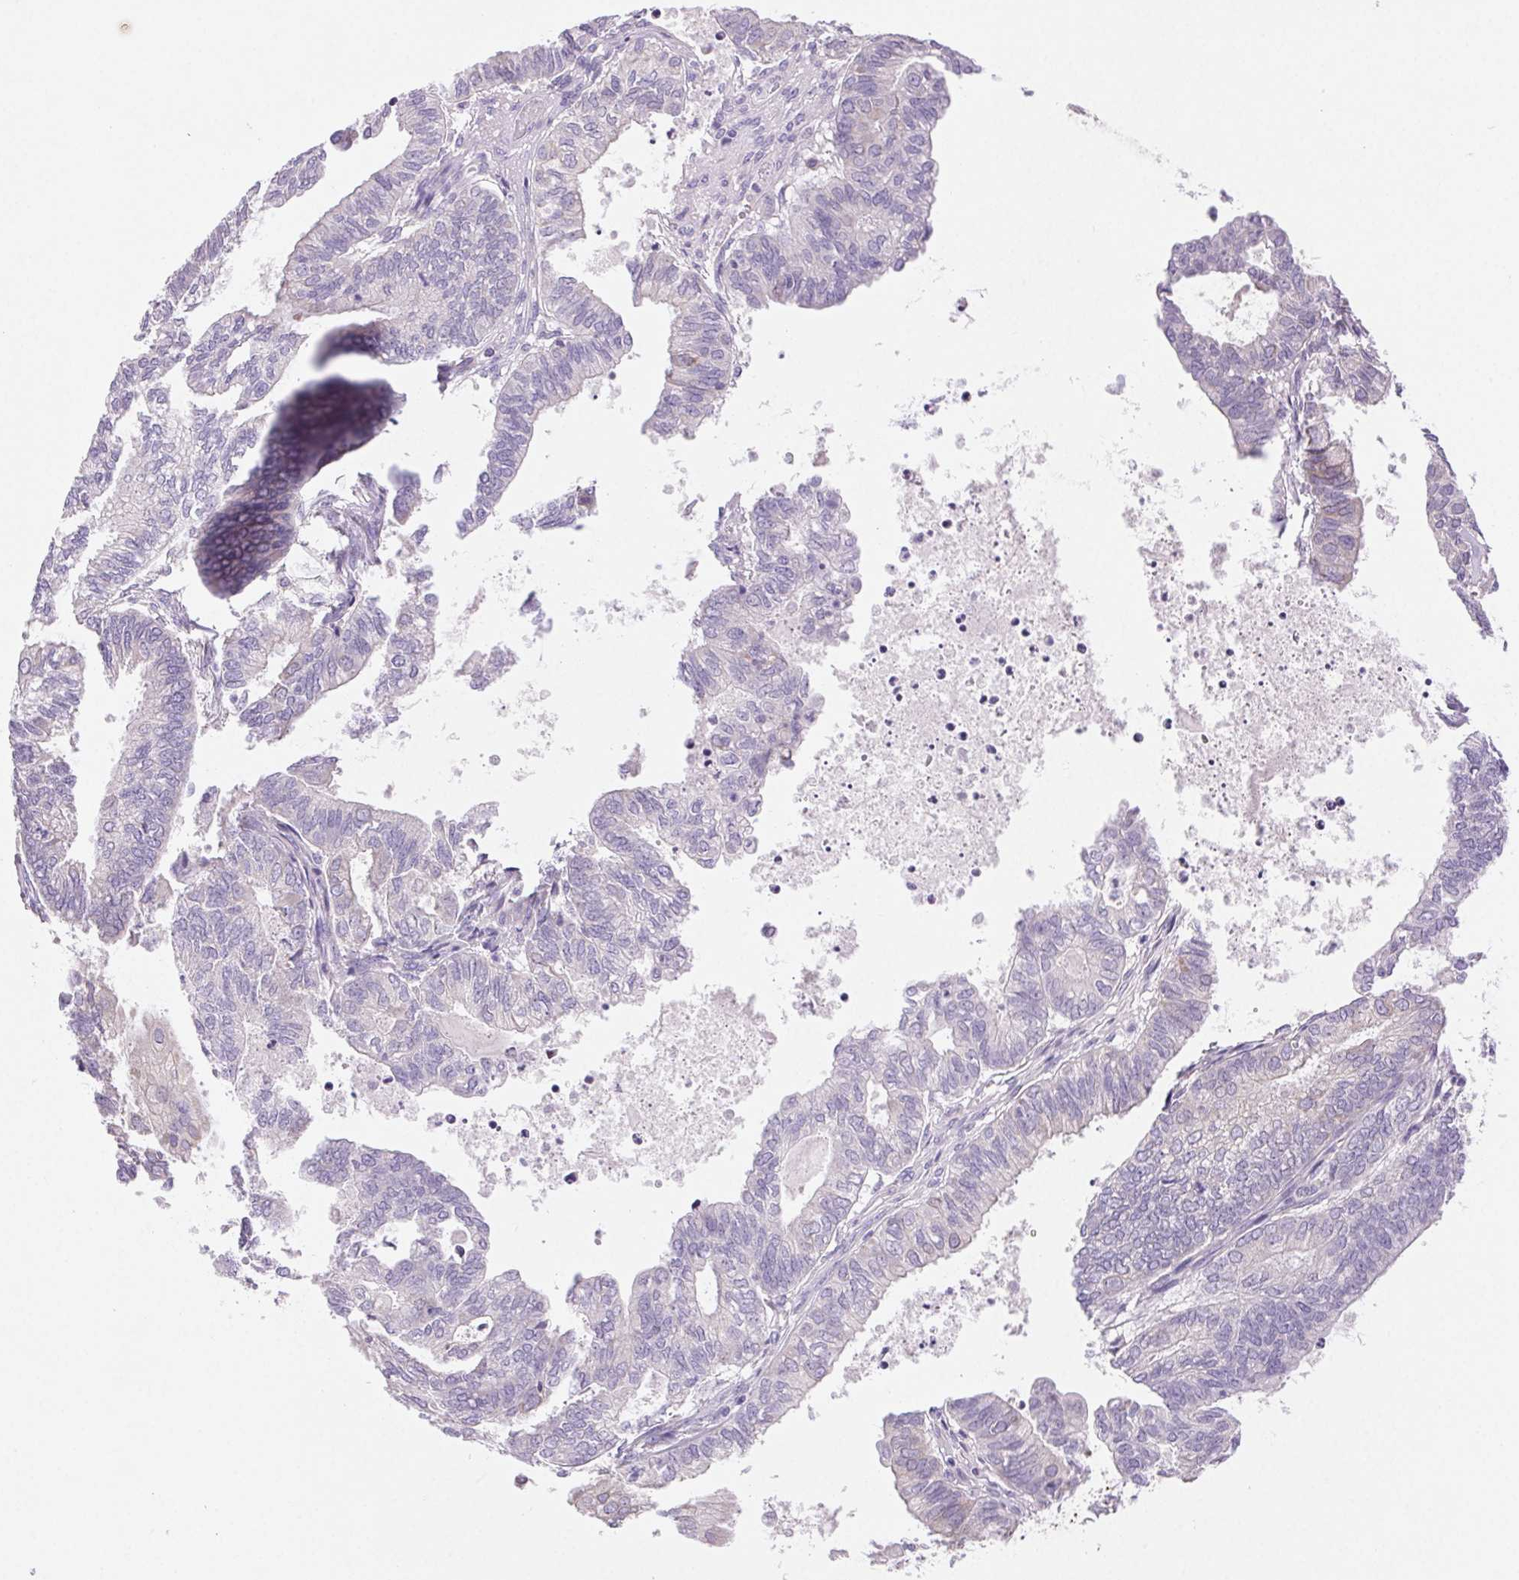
{"staining": {"intensity": "negative", "quantity": "none", "location": "none"}, "tissue": "ovarian cancer", "cell_type": "Tumor cells", "image_type": "cancer", "snomed": [{"axis": "morphology", "description": "Carcinoma, endometroid"}, {"axis": "topography", "description": "Ovary"}], "caption": "Immunohistochemistry (IHC) of human ovarian cancer exhibits no staining in tumor cells. (Brightfield microscopy of DAB immunohistochemistry at high magnification).", "gene": "ARHGAP11B", "patient": {"sex": "female", "age": 64}}